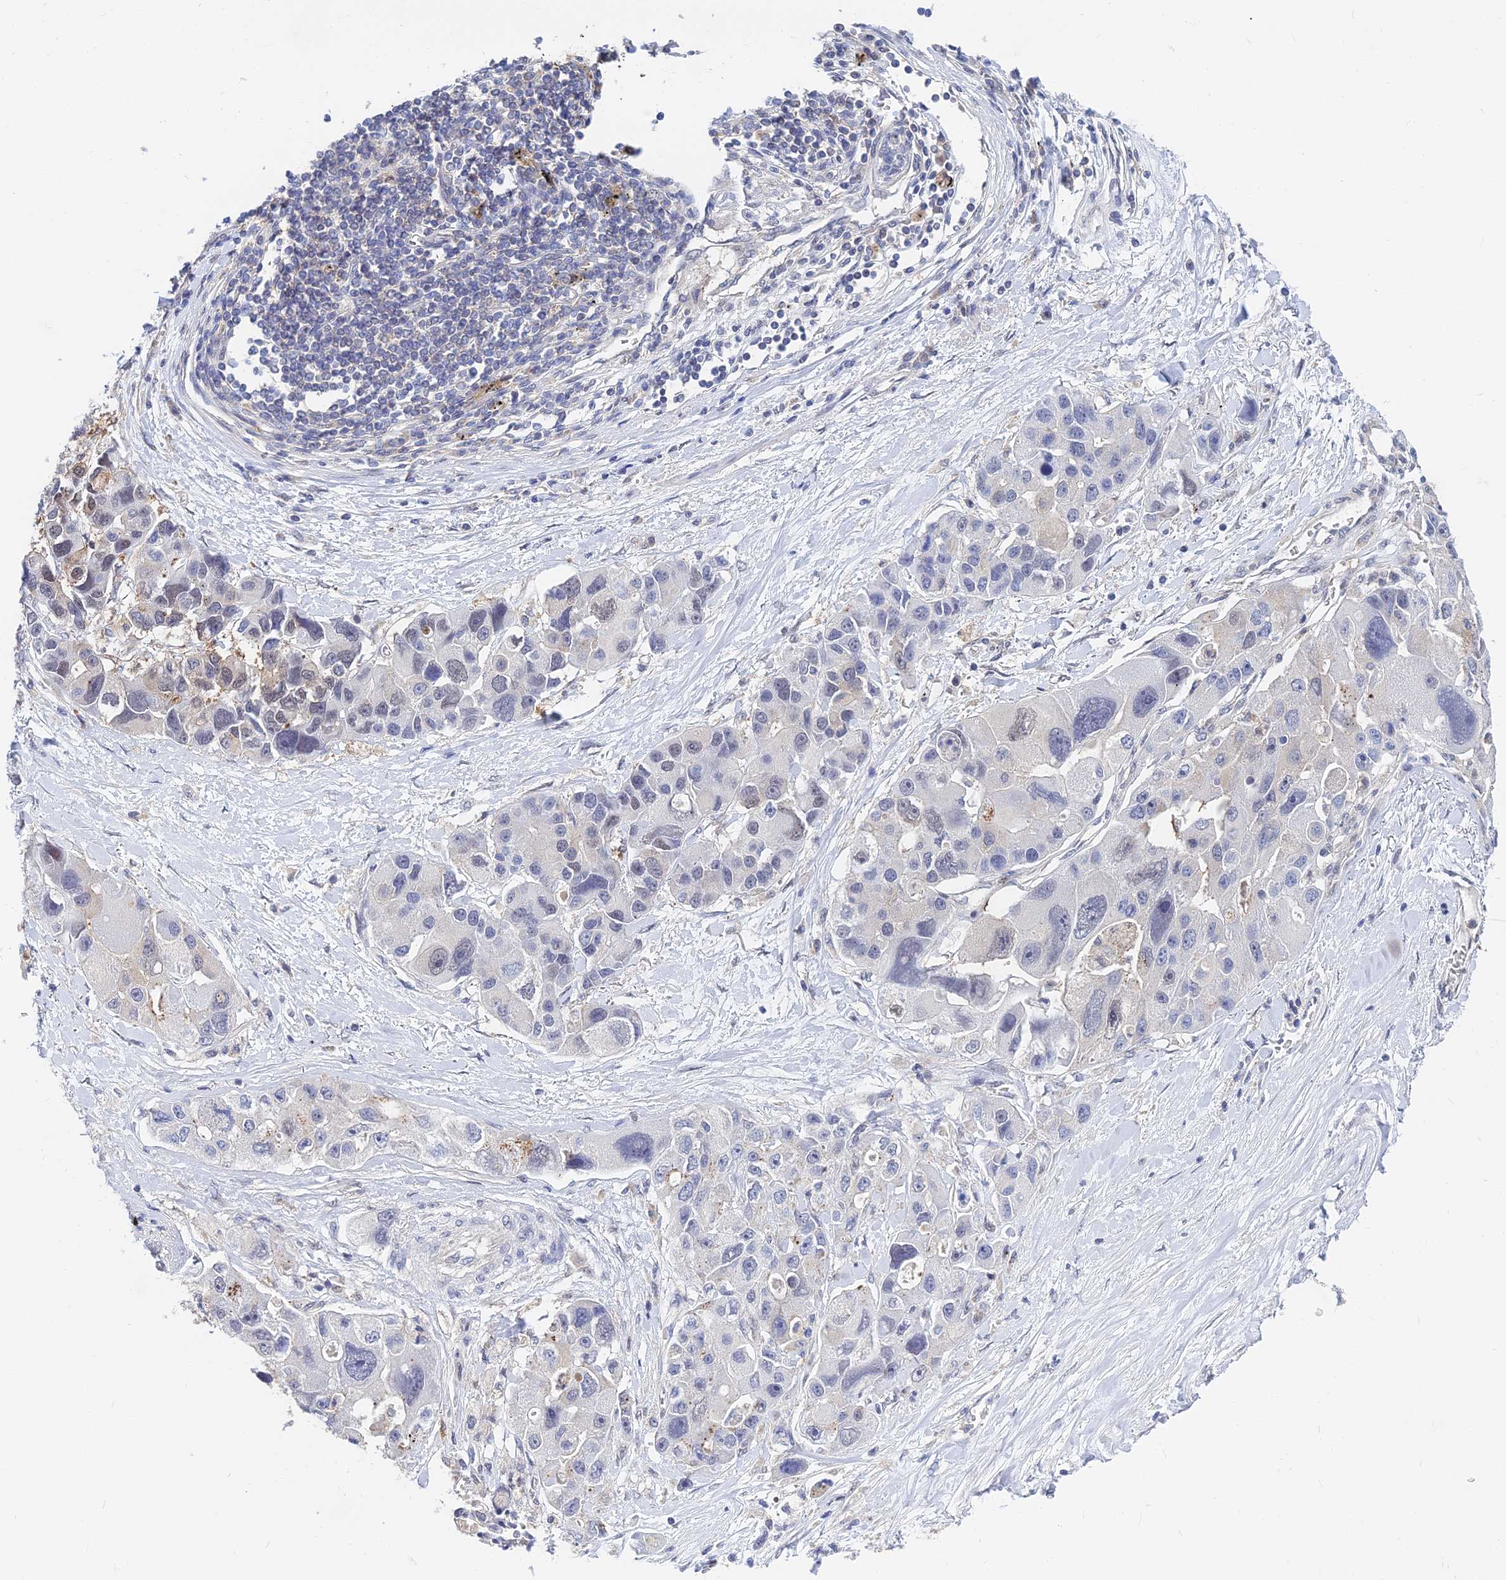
{"staining": {"intensity": "weak", "quantity": "<25%", "location": "cytoplasmic/membranous"}, "tissue": "lung cancer", "cell_type": "Tumor cells", "image_type": "cancer", "snomed": [{"axis": "morphology", "description": "Adenocarcinoma, NOS"}, {"axis": "topography", "description": "Lung"}], "caption": "The micrograph exhibits no significant positivity in tumor cells of lung cancer.", "gene": "B3GALT4", "patient": {"sex": "female", "age": 54}}